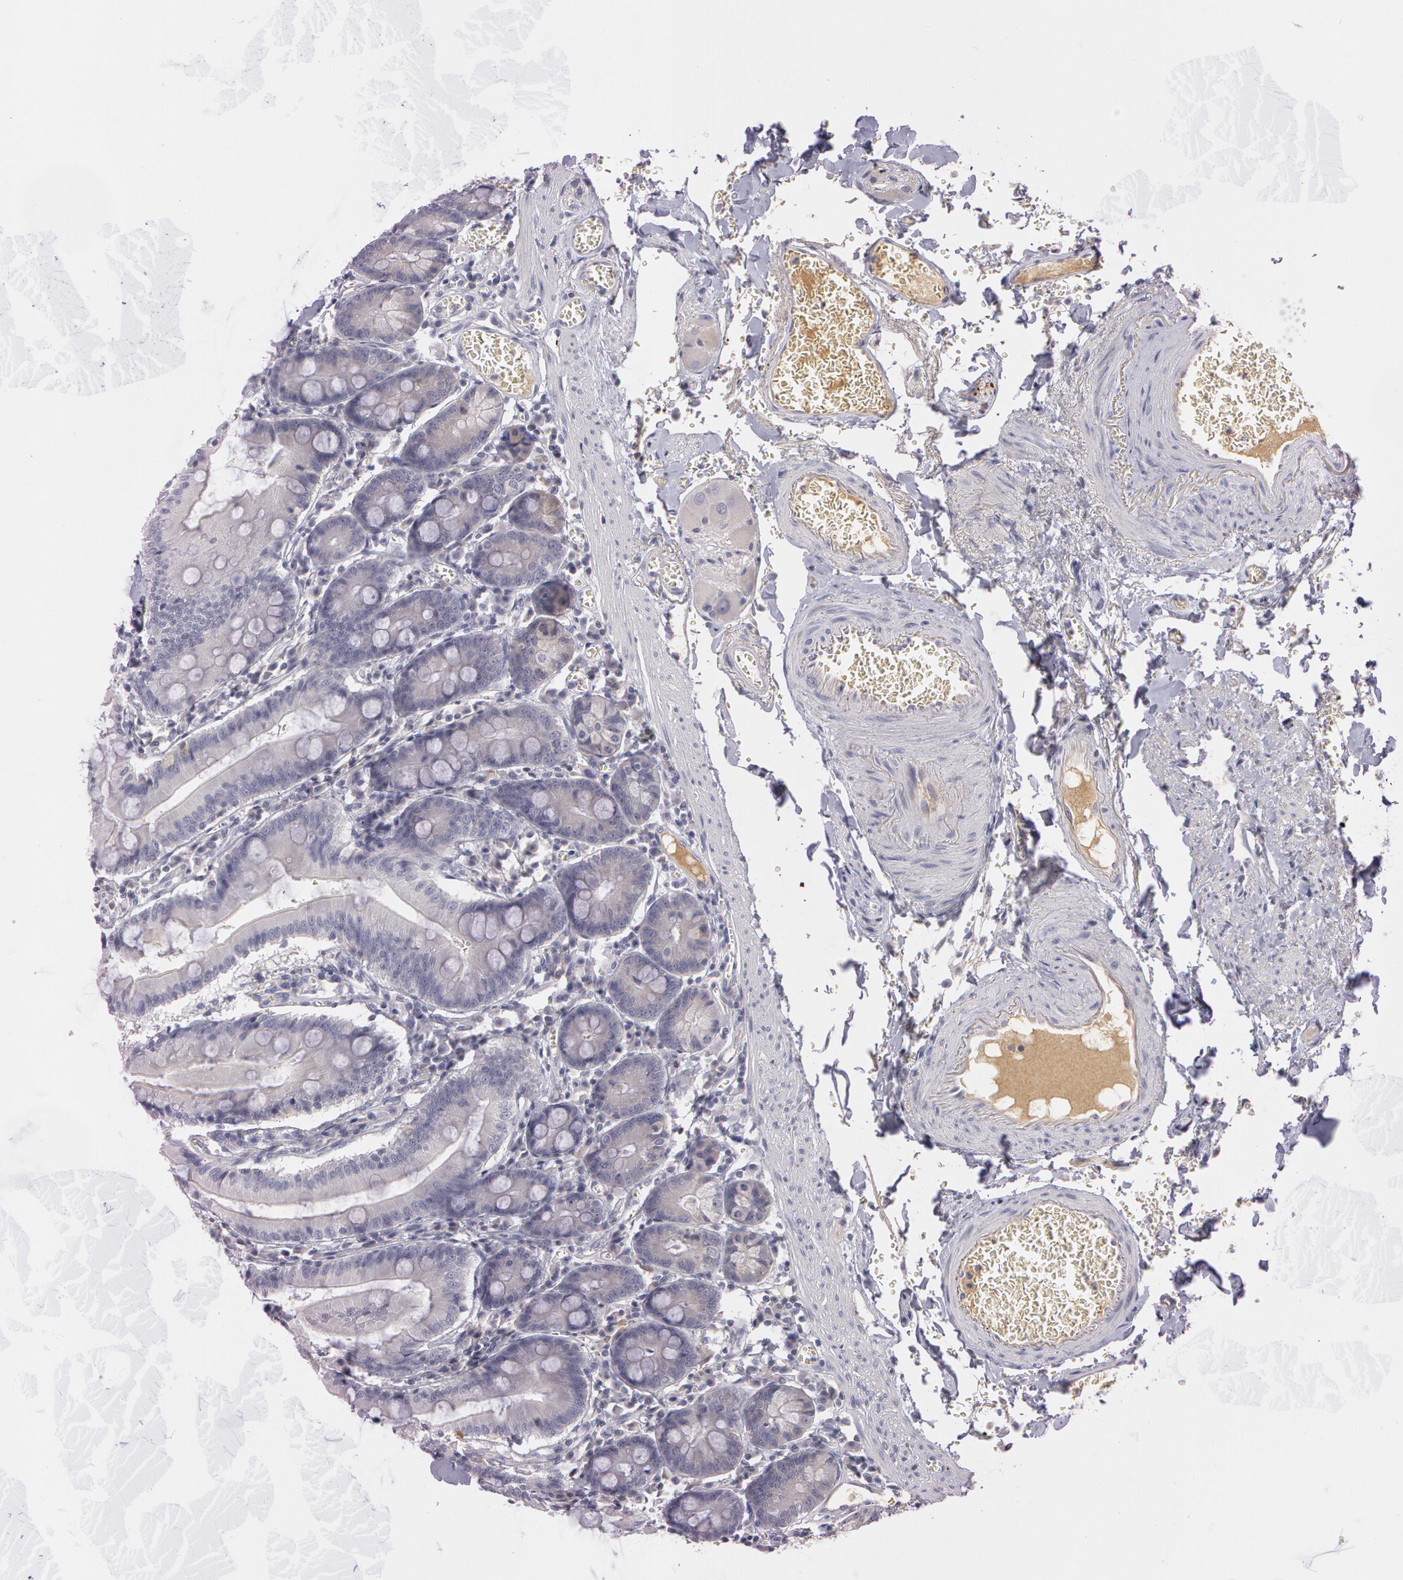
{"staining": {"intensity": "weak", "quantity": "<25%", "location": "cytoplasmic/membranous"}, "tissue": "small intestine", "cell_type": "Glandular cells", "image_type": "normal", "snomed": [{"axis": "morphology", "description": "Normal tissue, NOS"}, {"axis": "topography", "description": "Small intestine"}], "caption": "IHC of normal human small intestine demonstrates no expression in glandular cells. The staining is performed using DAB (3,3'-diaminobenzidine) brown chromogen with nuclei counter-stained in using hematoxylin.", "gene": "MXRA5", "patient": {"sex": "male", "age": 71}}